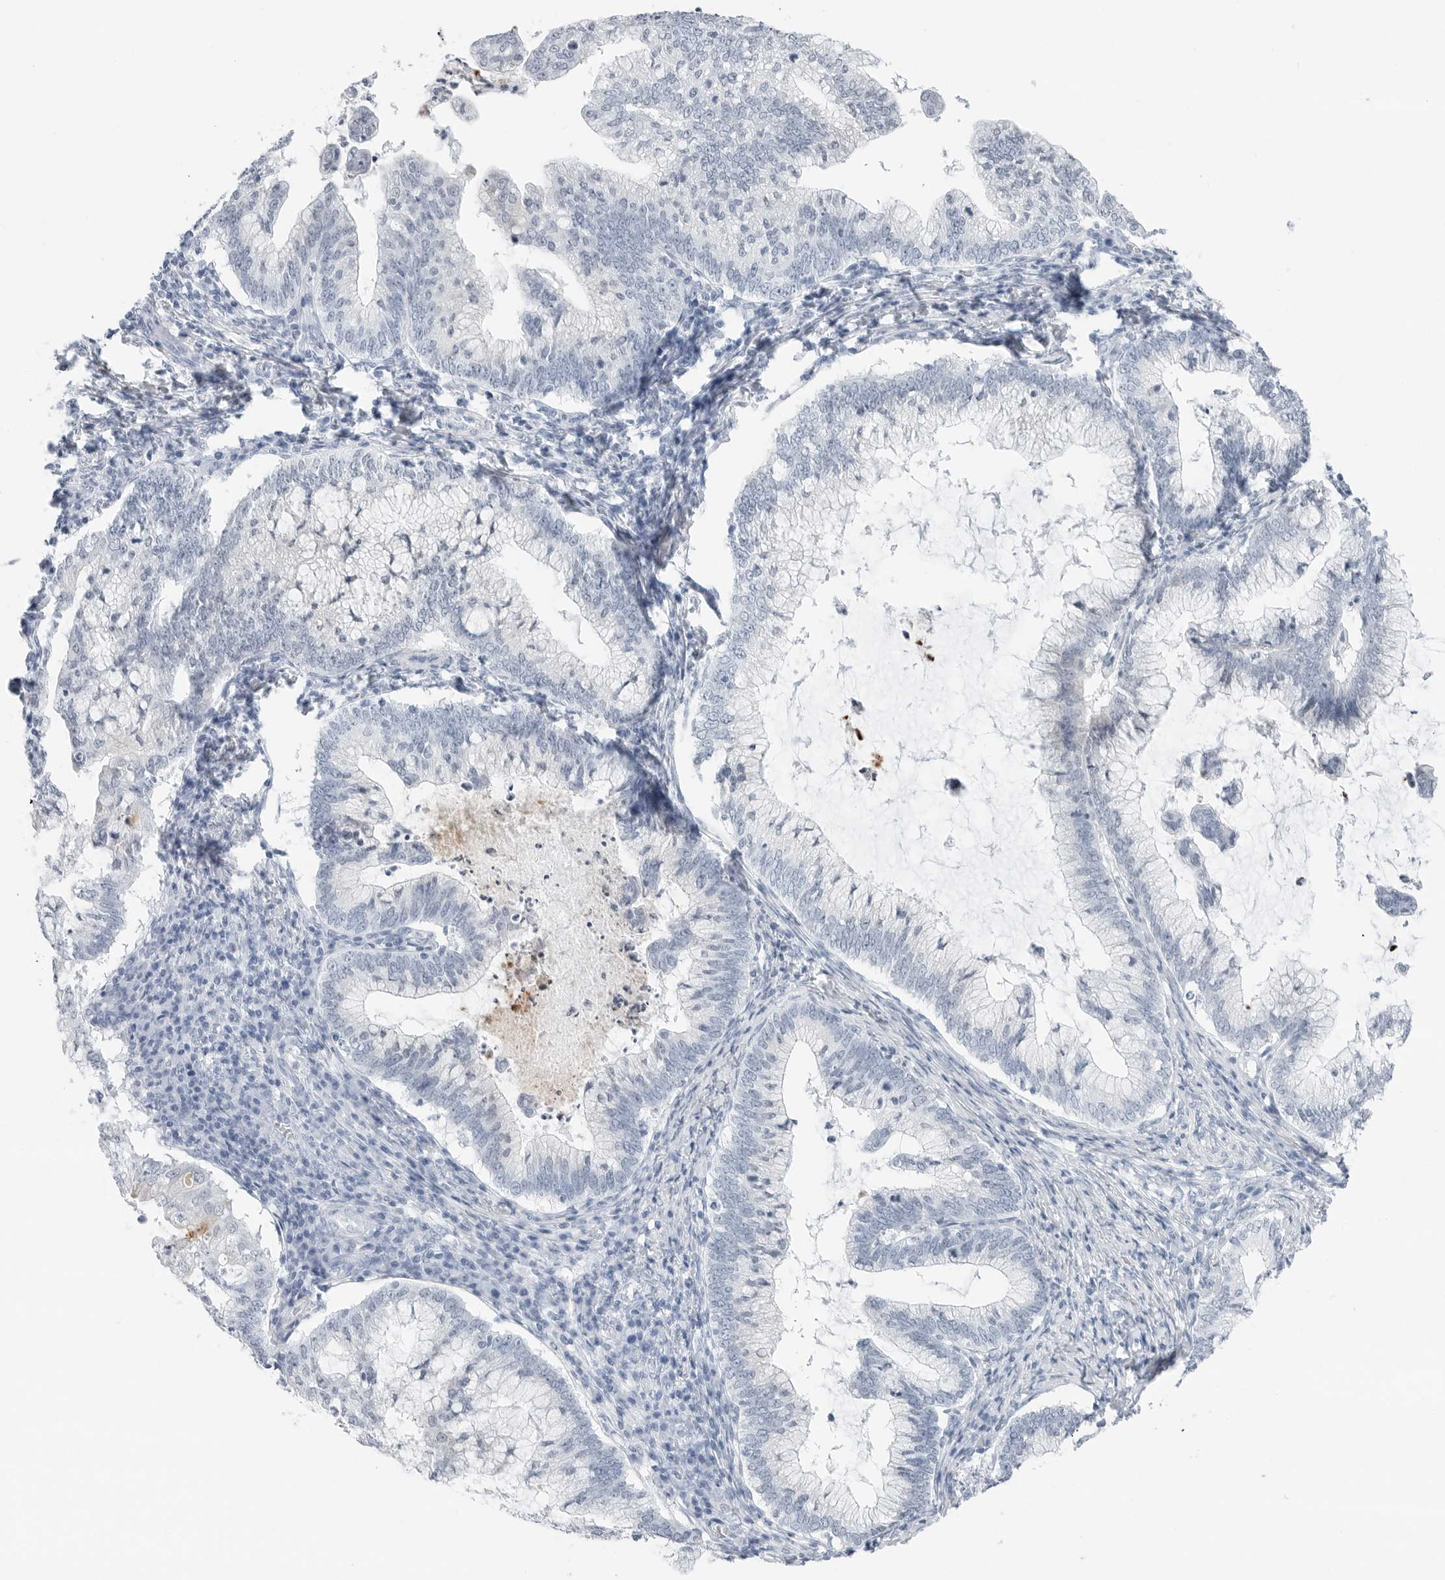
{"staining": {"intensity": "negative", "quantity": "none", "location": "none"}, "tissue": "cervical cancer", "cell_type": "Tumor cells", "image_type": "cancer", "snomed": [{"axis": "morphology", "description": "Adenocarcinoma, NOS"}, {"axis": "topography", "description": "Cervix"}], "caption": "Immunohistochemistry histopathology image of adenocarcinoma (cervical) stained for a protein (brown), which shows no staining in tumor cells.", "gene": "SLPI", "patient": {"sex": "female", "age": 36}}